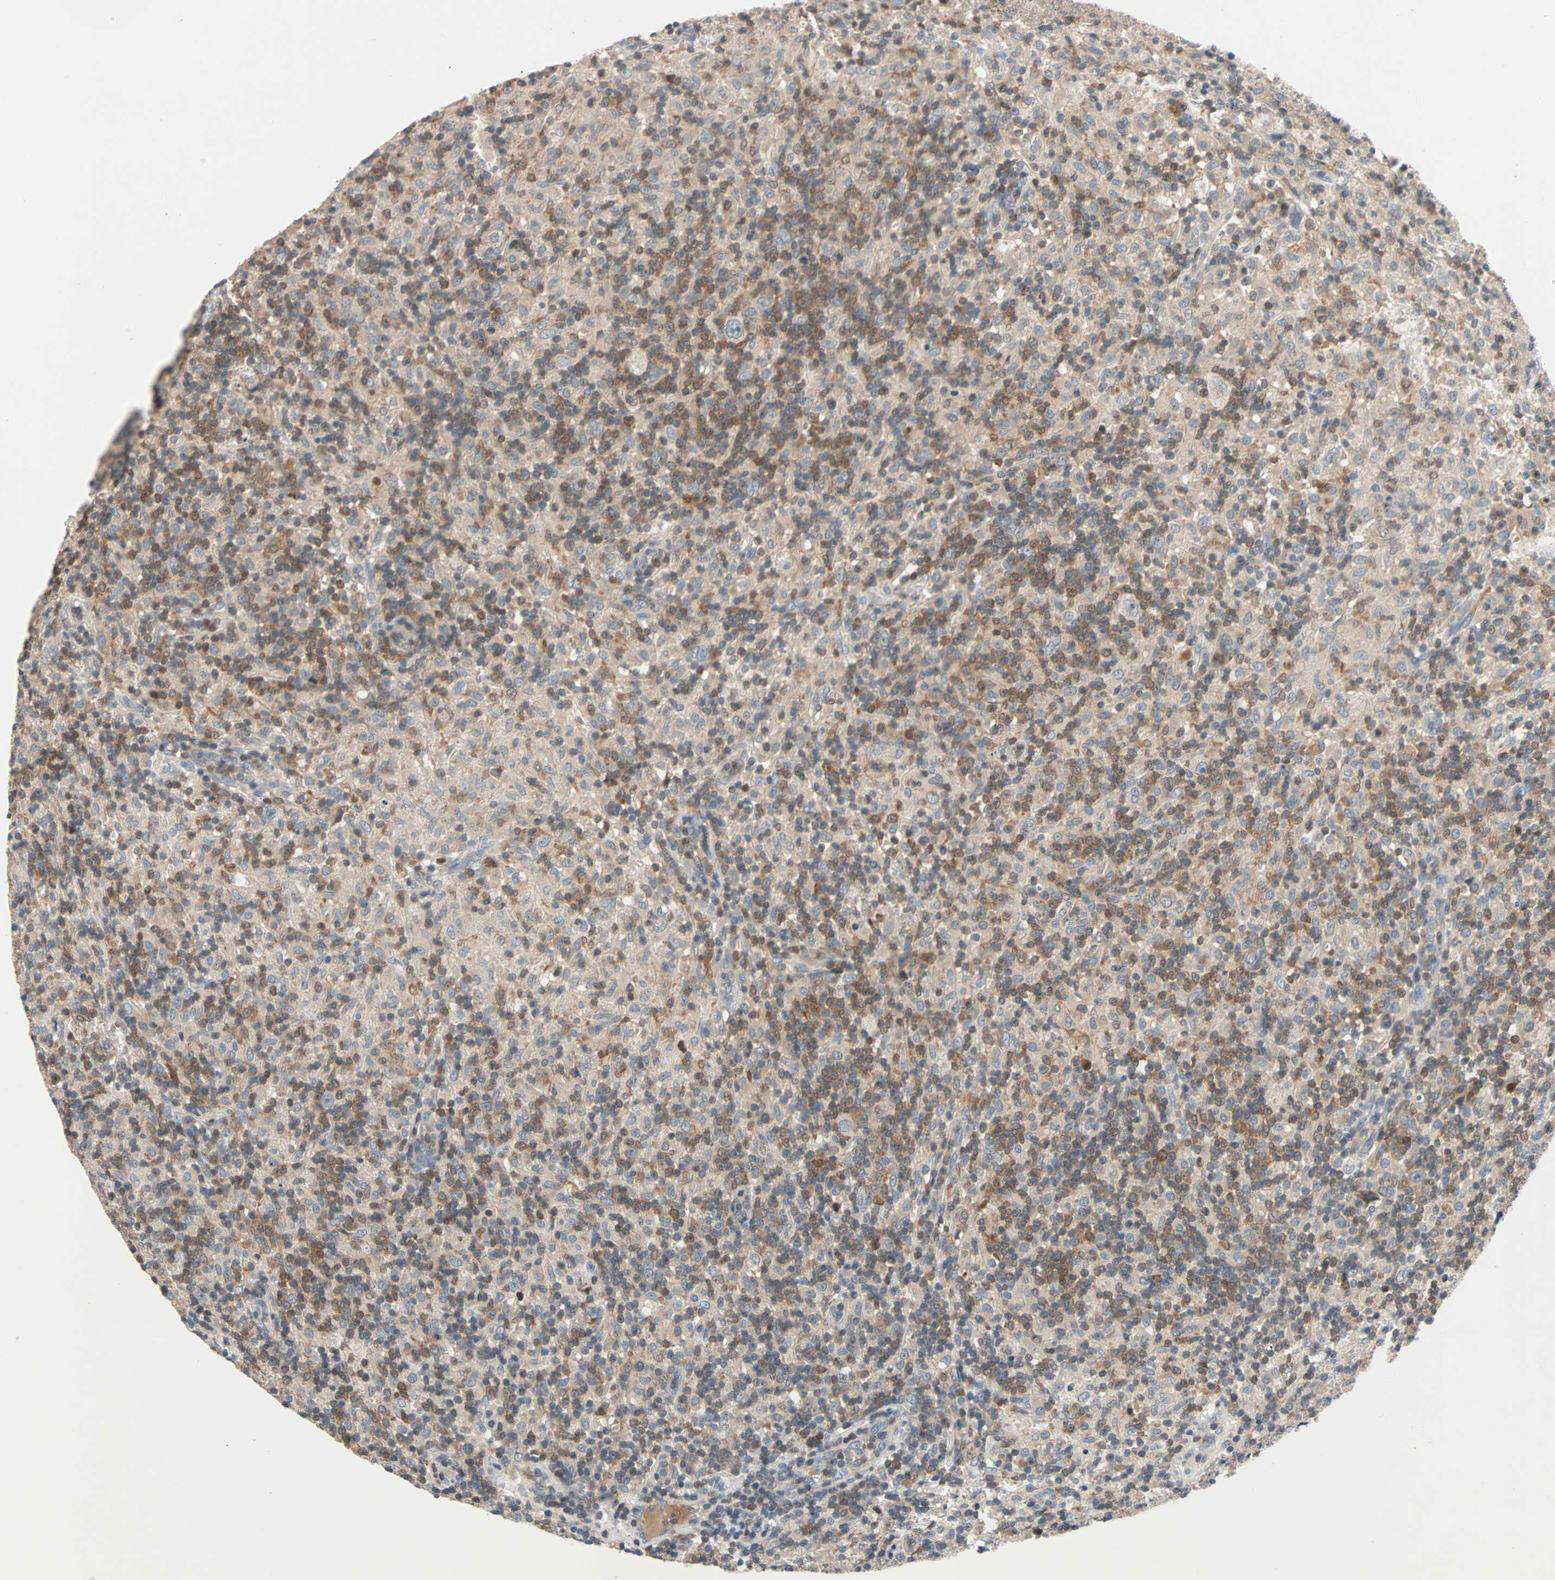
{"staining": {"intensity": "weak", "quantity": "<25%", "location": "cytoplasmic/membranous"}, "tissue": "lymphoma", "cell_type": "Tumor cells", "image_type": "cancer", "snomed": [{"axis": "morphology", "description": "Hodgkin's disease, NOS"}, {"axis": "topography", "description": "Lymph node"}], "caption": "Human Hodgkin's disease stained for a protein using immunohistochemistry shows no staining in tumor cells.", "gene": "MAP4K1", "patient": {"sex": "male", "age": 70}}